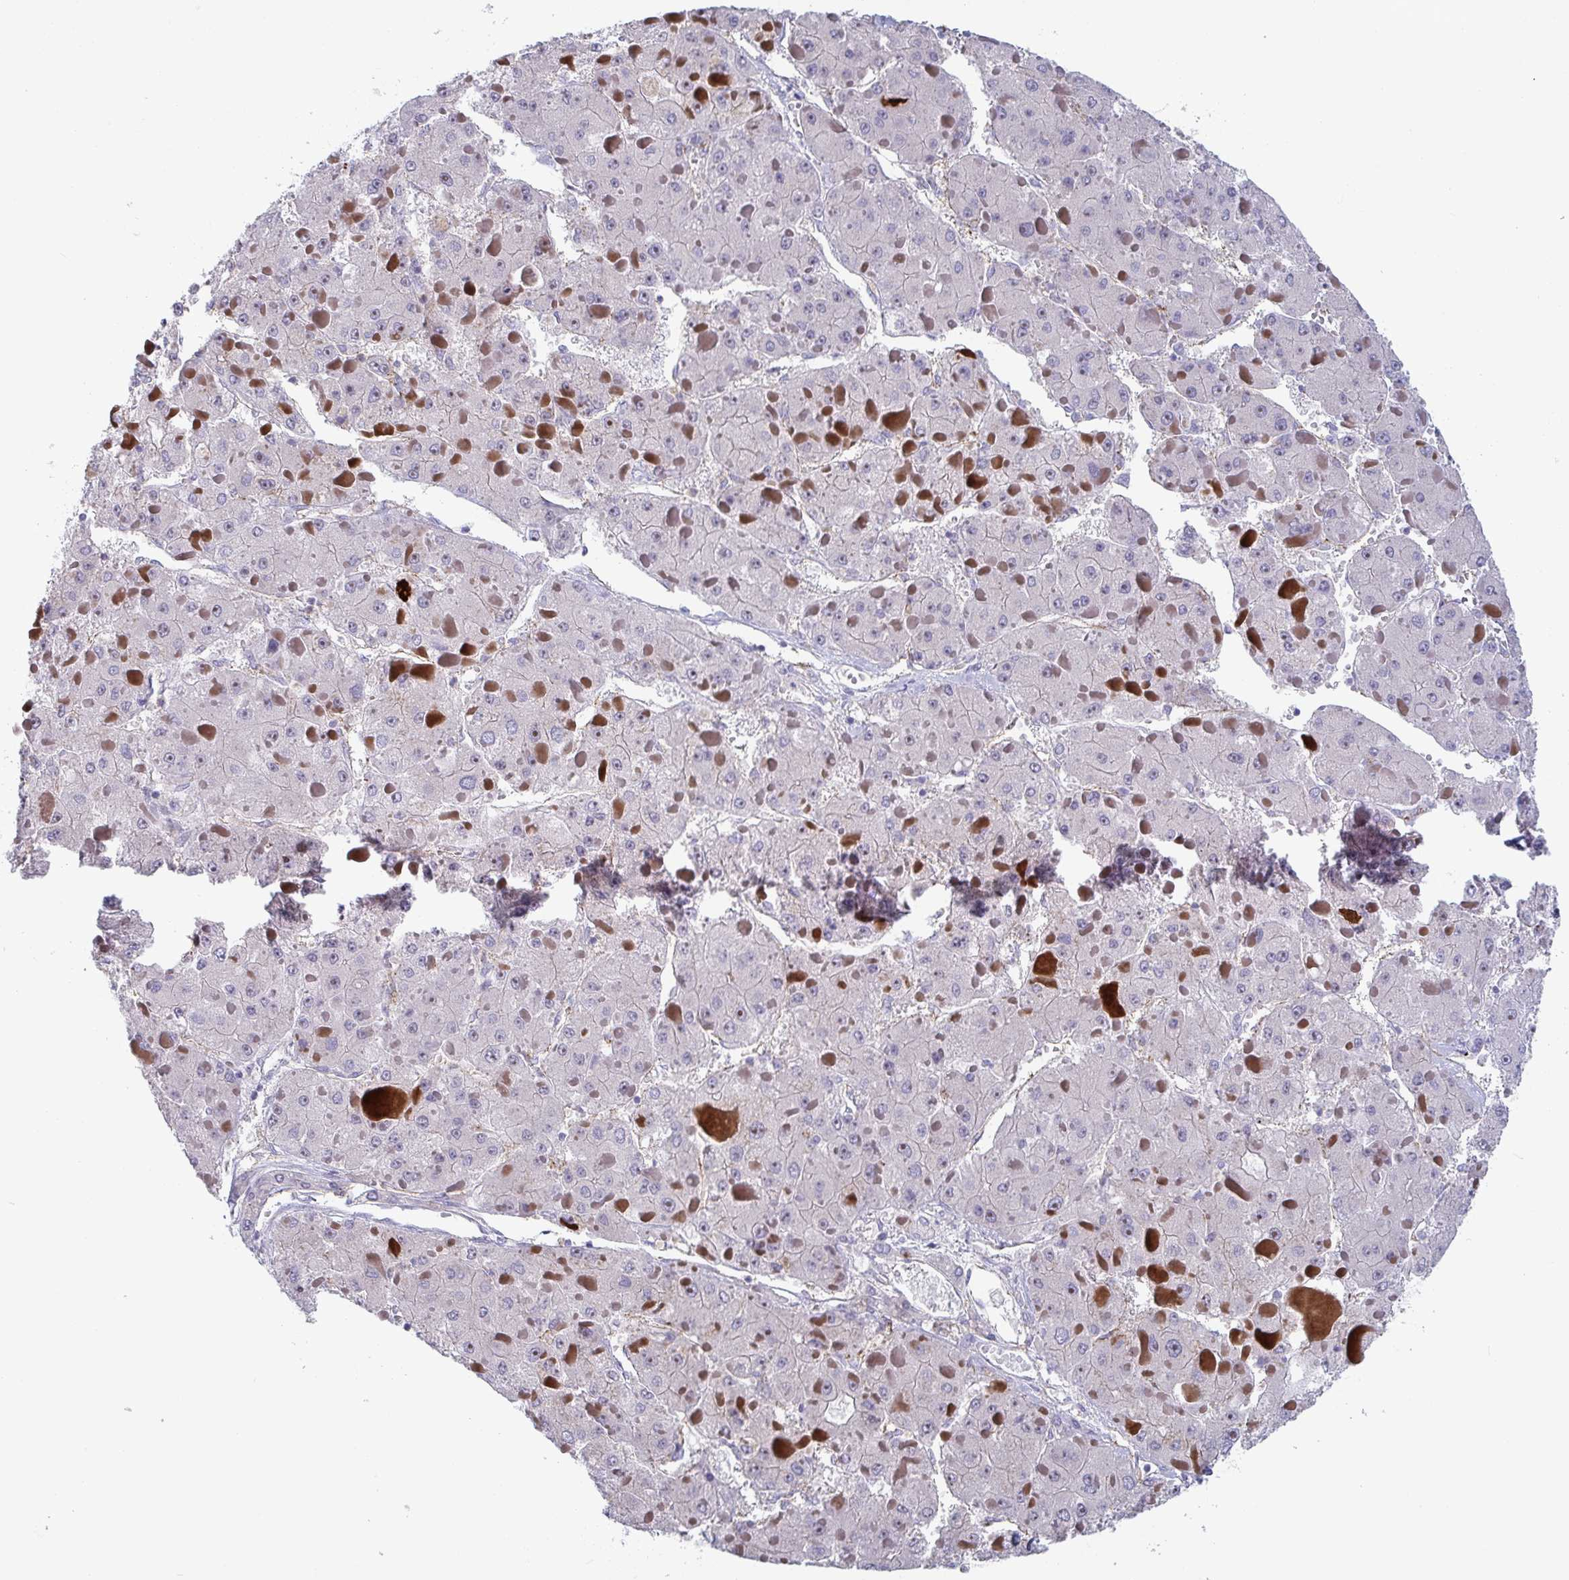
{"staining": {"intensity": "negative", "quantity": "none", "location": "none"}, "tissue": "liver cancer", "cell_type": "Tumor cells", "image_type": "cancer", "snomed": [{"axis": "morphology", "description": "Carcinoma, Hepatocellular, NOS"}, {"axis": "topography", "description": "Liver"}], "caption": "High power microscopy histopathology image of an IHC image of hepatocellular carcinoma (liver), revealing no significant positivity in tumor cells.", "gene": "ST14", "patient": {"sex": "female", "age": 73}}